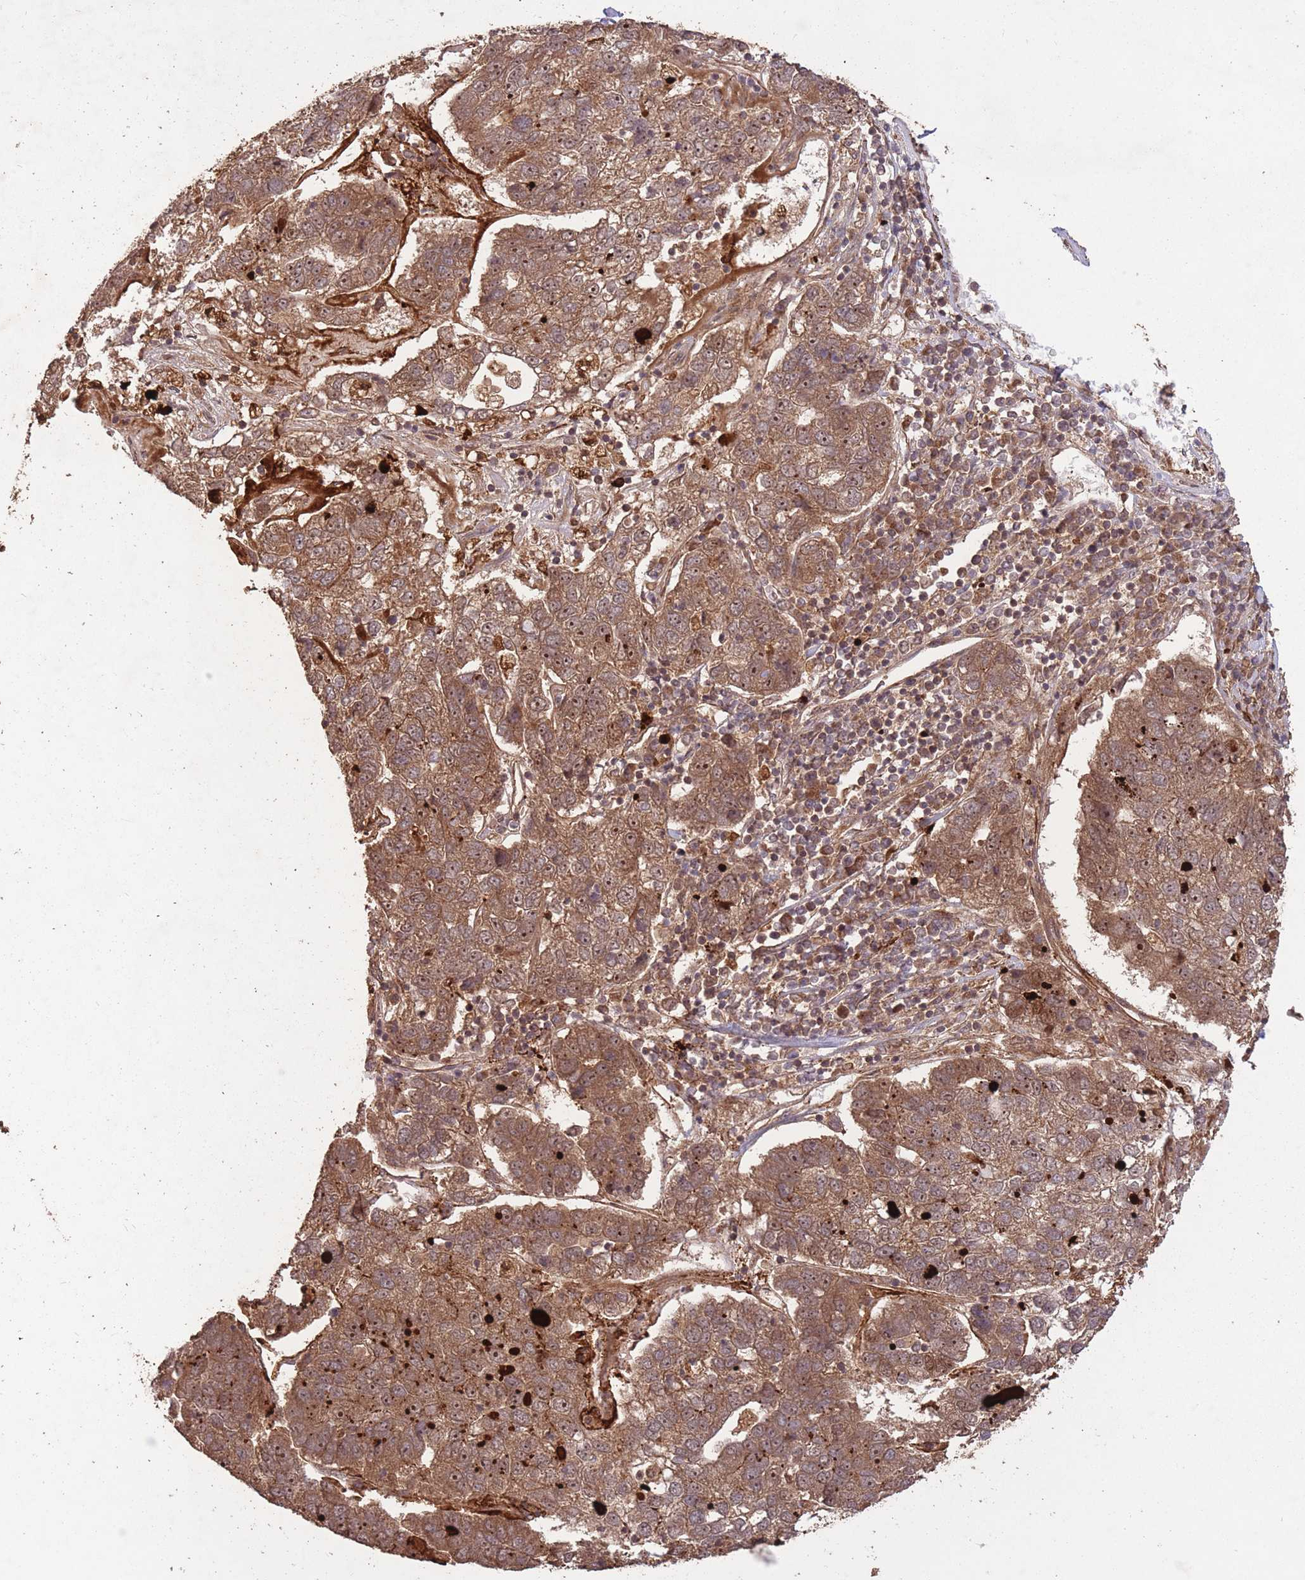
{"staining": {"intensity": "moderate", "quantity": ">75%", "location": "cytoplasmic/membranous"}, "tissue": "pancreatic cancer", "cell_type": "Tumor cells", "image_type": "cancer", "snomed": [{"axis": "morphology", "description": "Adenocarcinoma, NOS"}, {"axis": "topography", "description": "Pancreas"}], "caption": "A high-resolution micrograph shows immunohistochemistry staining of adenocarcinoma (pancreatic), which exhibits moderate cytoplasmic/membranous positivity in approximately >75% of tumor cells. (brown staining indicates protein expression, while blue staining denotes nuclei).", "gene": "ERBB3", "patient": {"sex": "female", "age": 61}}